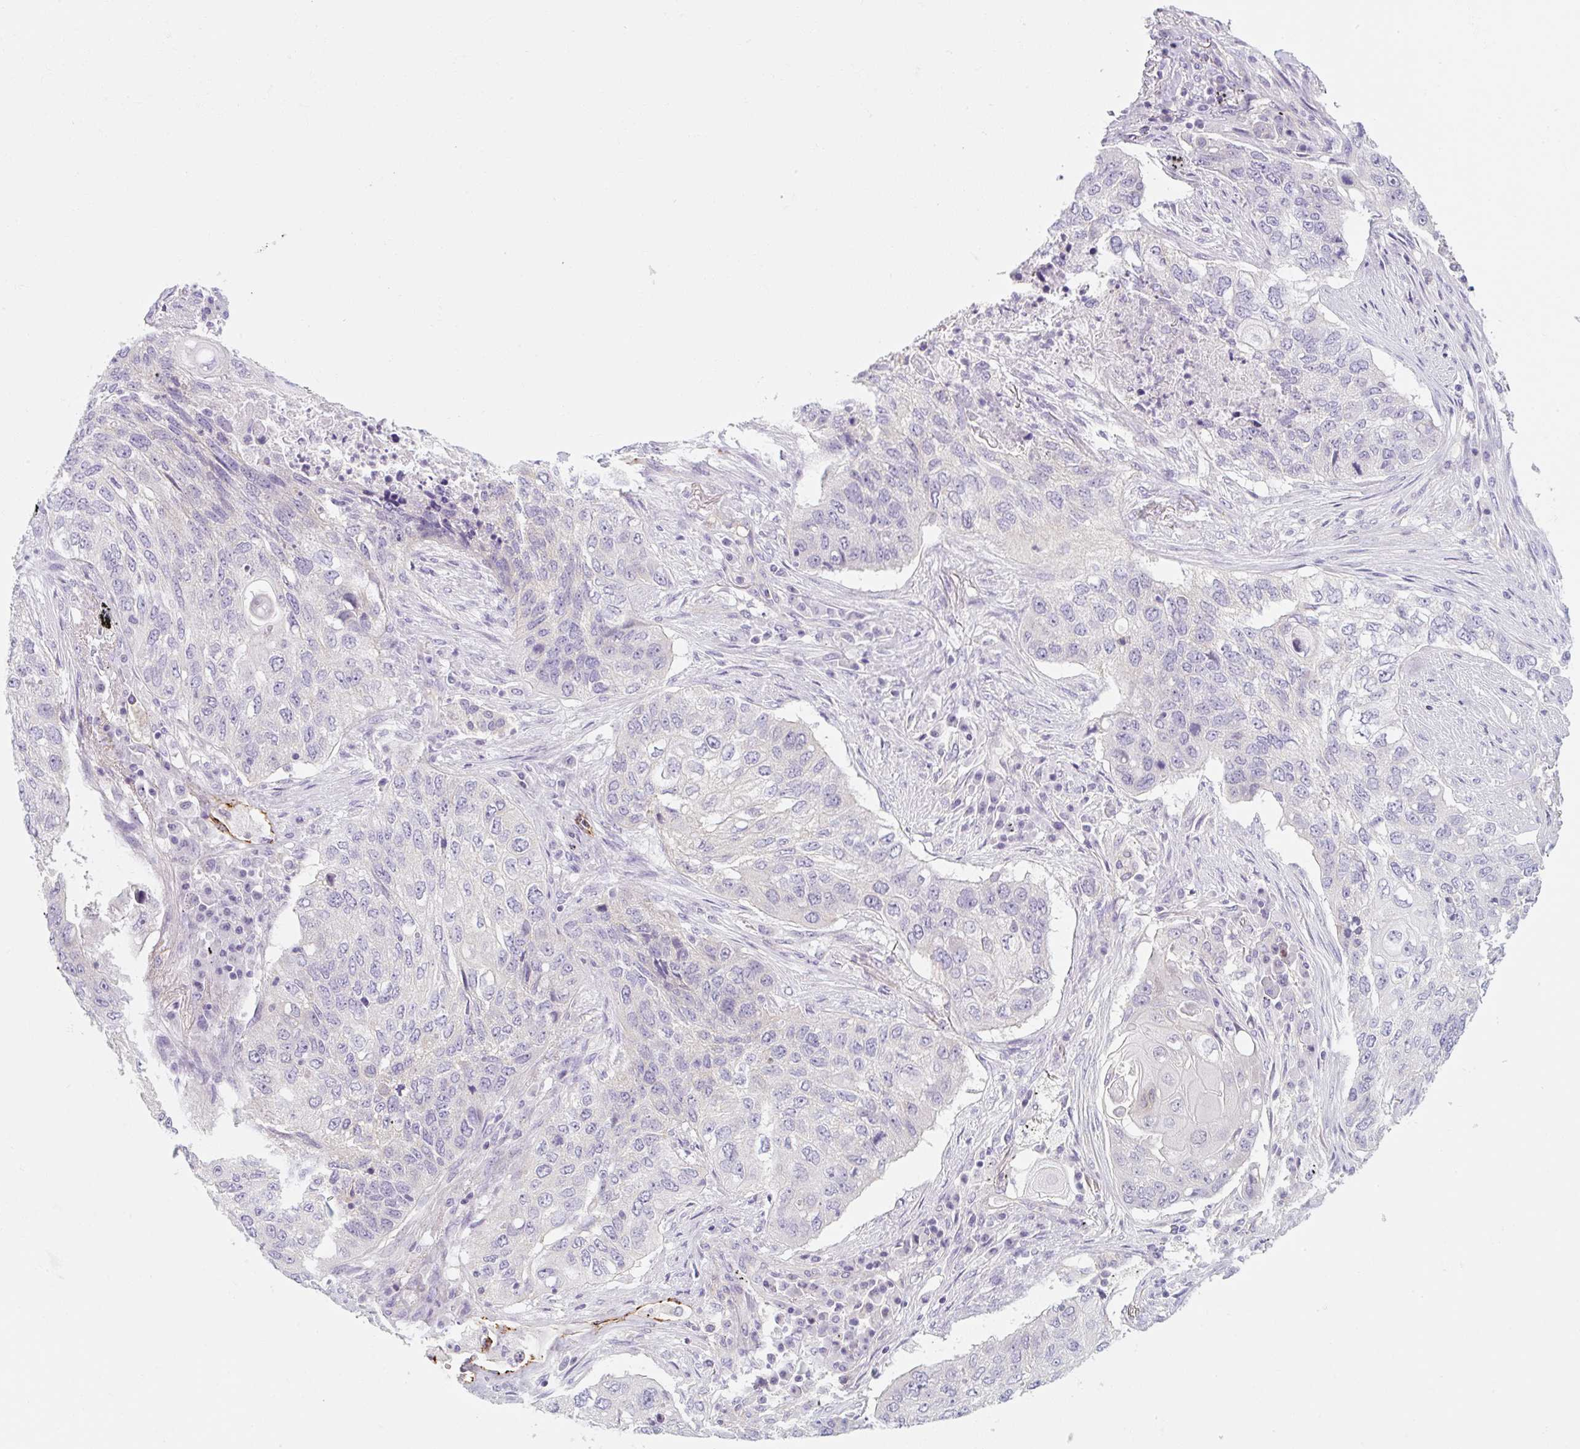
{"staining": {"intensity": "negative", "quantity": "none", "location": "none"}, "tissue": "lung cancer", "cell_type": "Tumor cells", "image_type": "cancer", "snomed": [{"axis": "morphology", "description": "Squamous cell carcinoma, NOS"}, {"axis": "topography", "description": "Lung"}], "caption": "Immunohistochemistry (IHC) photomicrograph of human squamous cell carcinoma (lung) stained for a protein (brown), which displays no expression in tumor cells.", "gene": "LYVE1", "patient": {"sex": "female", "age": 63}}